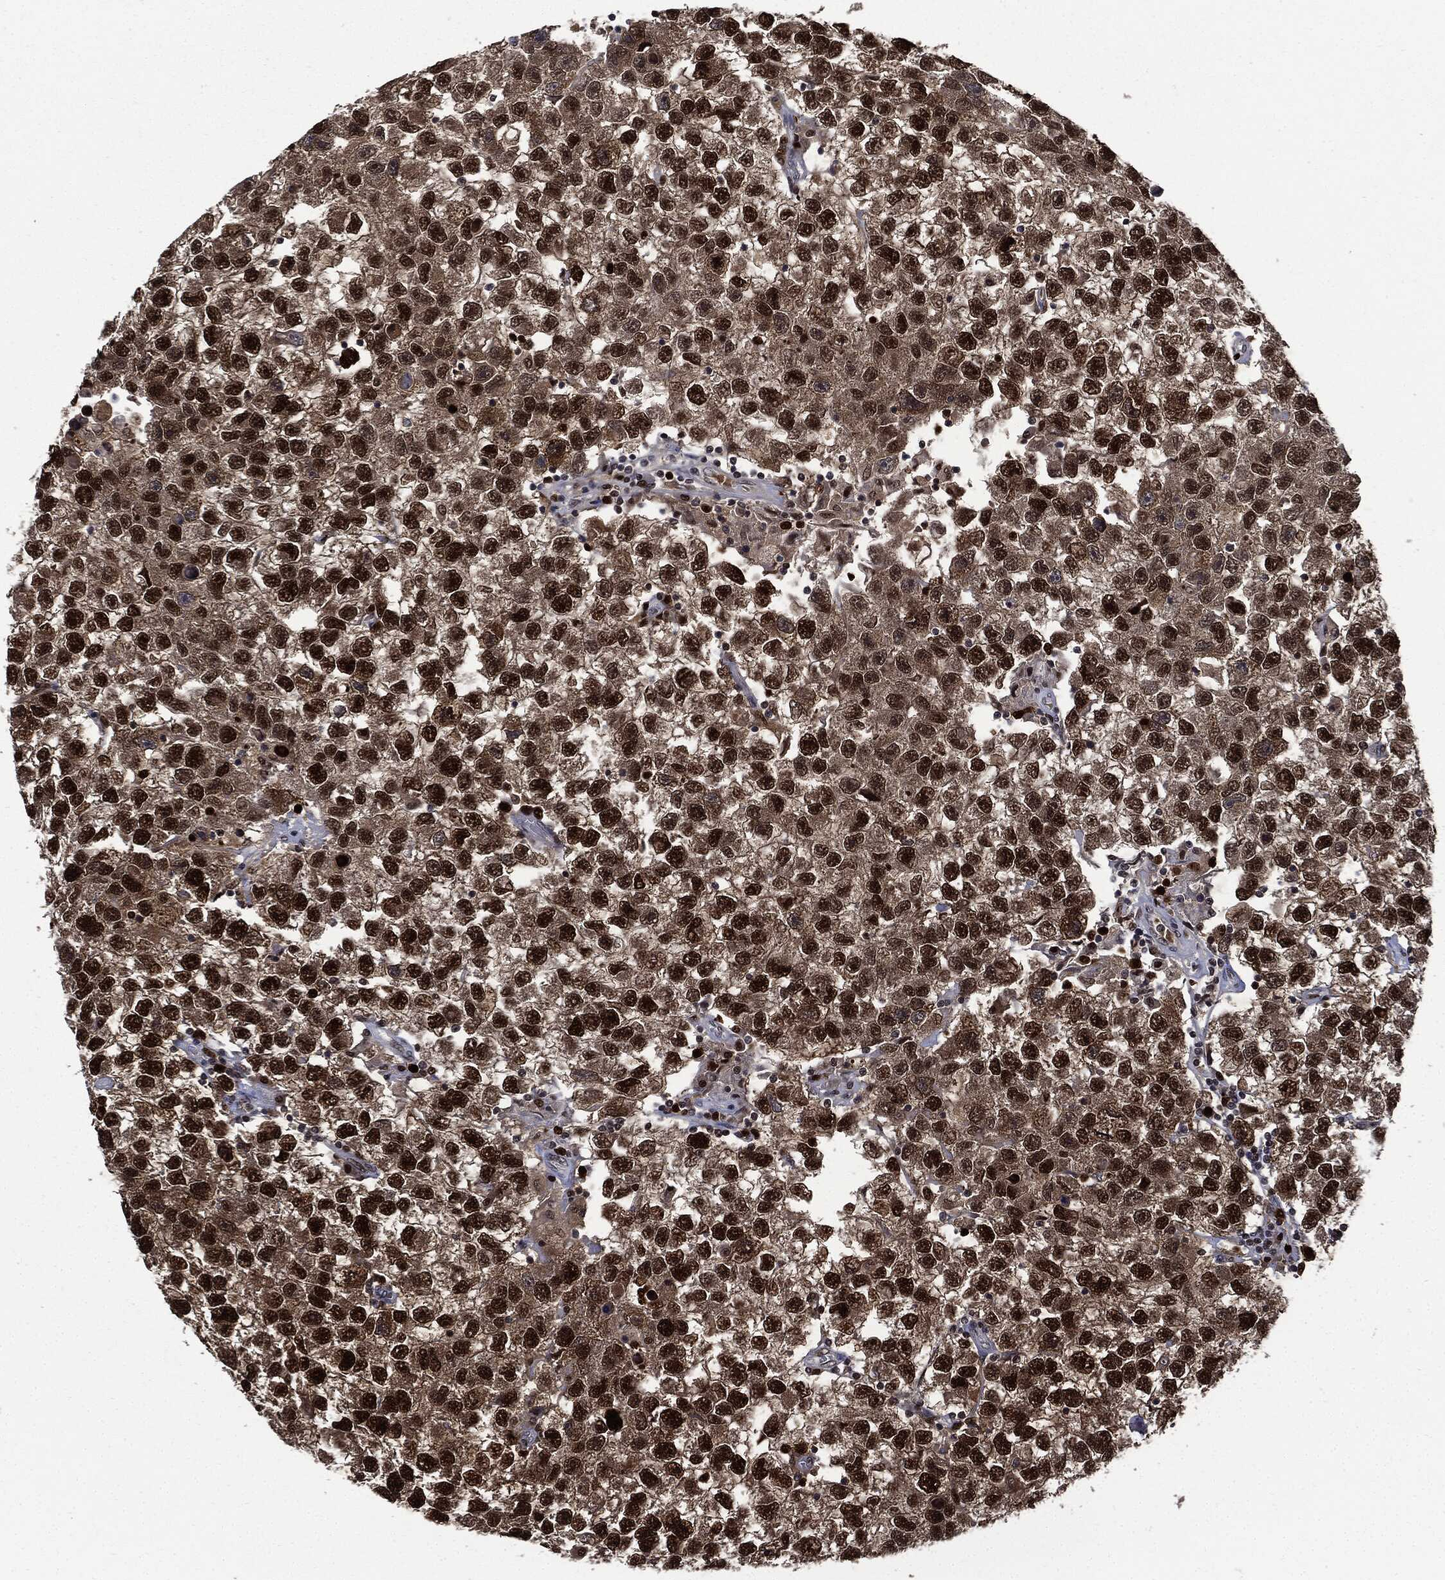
{"staining": {"intensity": "strong", "quantity": ">75%", "location": "nuclear"}, "tissue": "testis cancer", "cell_type": "Tumor cells", "image_type": "cancer", "snomed": [{"axis": "morphology", "description": "Seminoma, NOS"}, {"axis": "topography", "description": "Testis"}], "caption": "Brown immunohistochemical staining in testis cancer (seminoma) displays strong nuclear positivity in approximately >75% of tumor cells. The protein is shown in brown color, while the nuclei are stained blue.", "gene": "PCNA", "patient": {"sex": "male", "age": 26}}